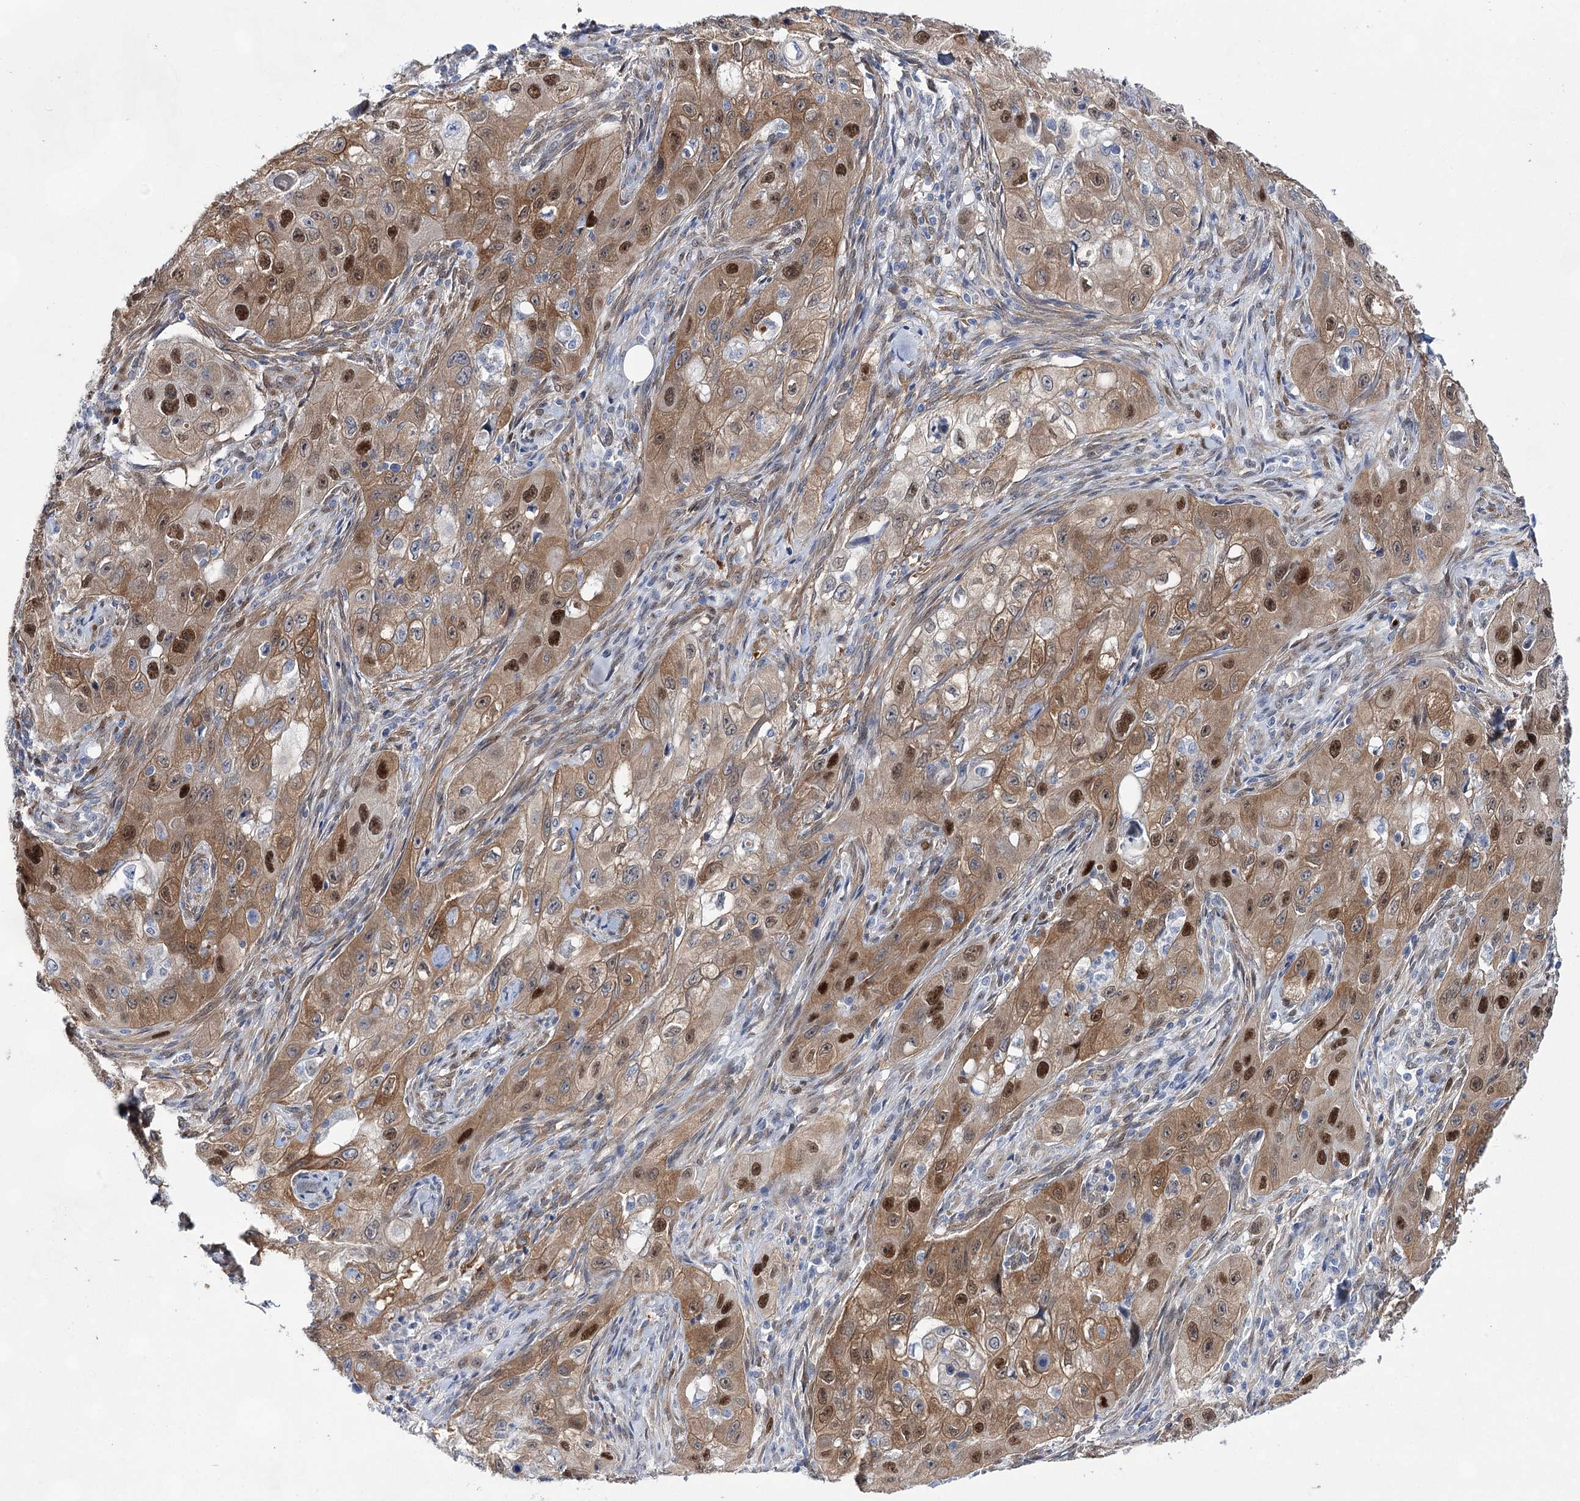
{"staining": {"intensity": "moderate", "quantity": ">75%", "location": "cytoplasmic/membranous,nuclear"}, "tissue": "skin cancer", "cell_type": "Tumor cells", "image_type": "cancer", "snomed": [{"axis": "morphology", "description": "Squamous cell carcinoma, NOS"}, {"axis": "topography", "description": "Skin"}, {"axis": "topography", "description": "Subcutis"}], "caption": "A medium amount of moderate cytoplasmic/membranous and nuclear staining is seen in about >75% of tumor cells in skin cancer (squamous cell carcinoma) tissue. The staining was performed using DAB (3,3'-diaminobenzidine), with brown indicating positive protein expression. Nuclei are stained blue with hematoxylin.", "gene": "UGDH", "patient": {"sex": "male", "age": 73}}